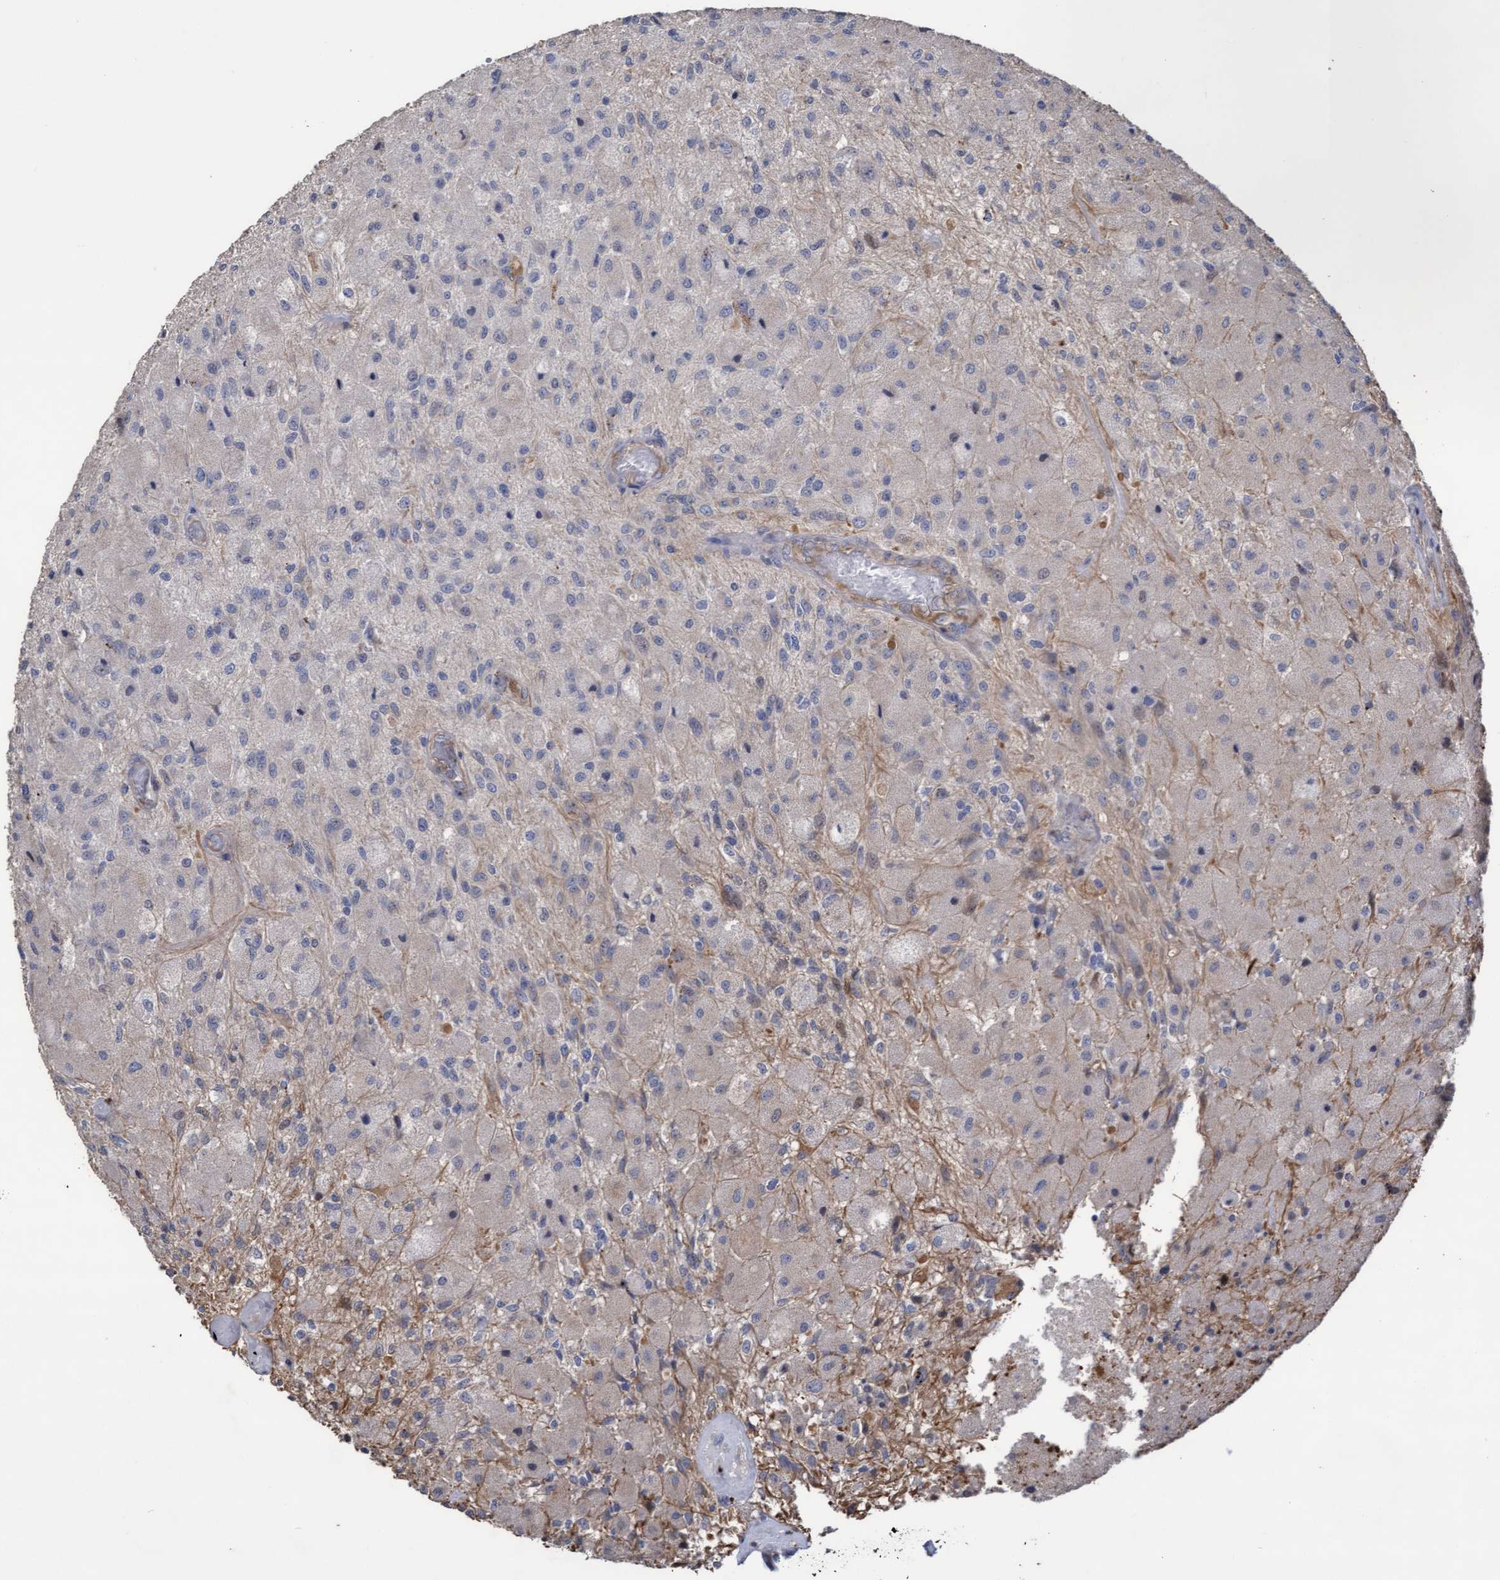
{"staining": {"intensity": "negative", "quantity": "none", "location": "none"}, "tissue": "glioma", "cell_type": "Tumor cells", "image_type": "cancer", "snomed": [{"axis": "morphology", "description": "Normal tissue, NOS"}, {"axis": "morphology", "description": "Glioma, malignant, High grade"}, {"axis": "topography", "description": "Cerebral cortex"}], "caption": "This histopathology image is of glioma stained with IHC to label a protein in brown with the nuclei are counter-stained blue. There is no expression in tumor cells.", "gene": "KRT24", "patient": {"sex": "male", "age": 77}}